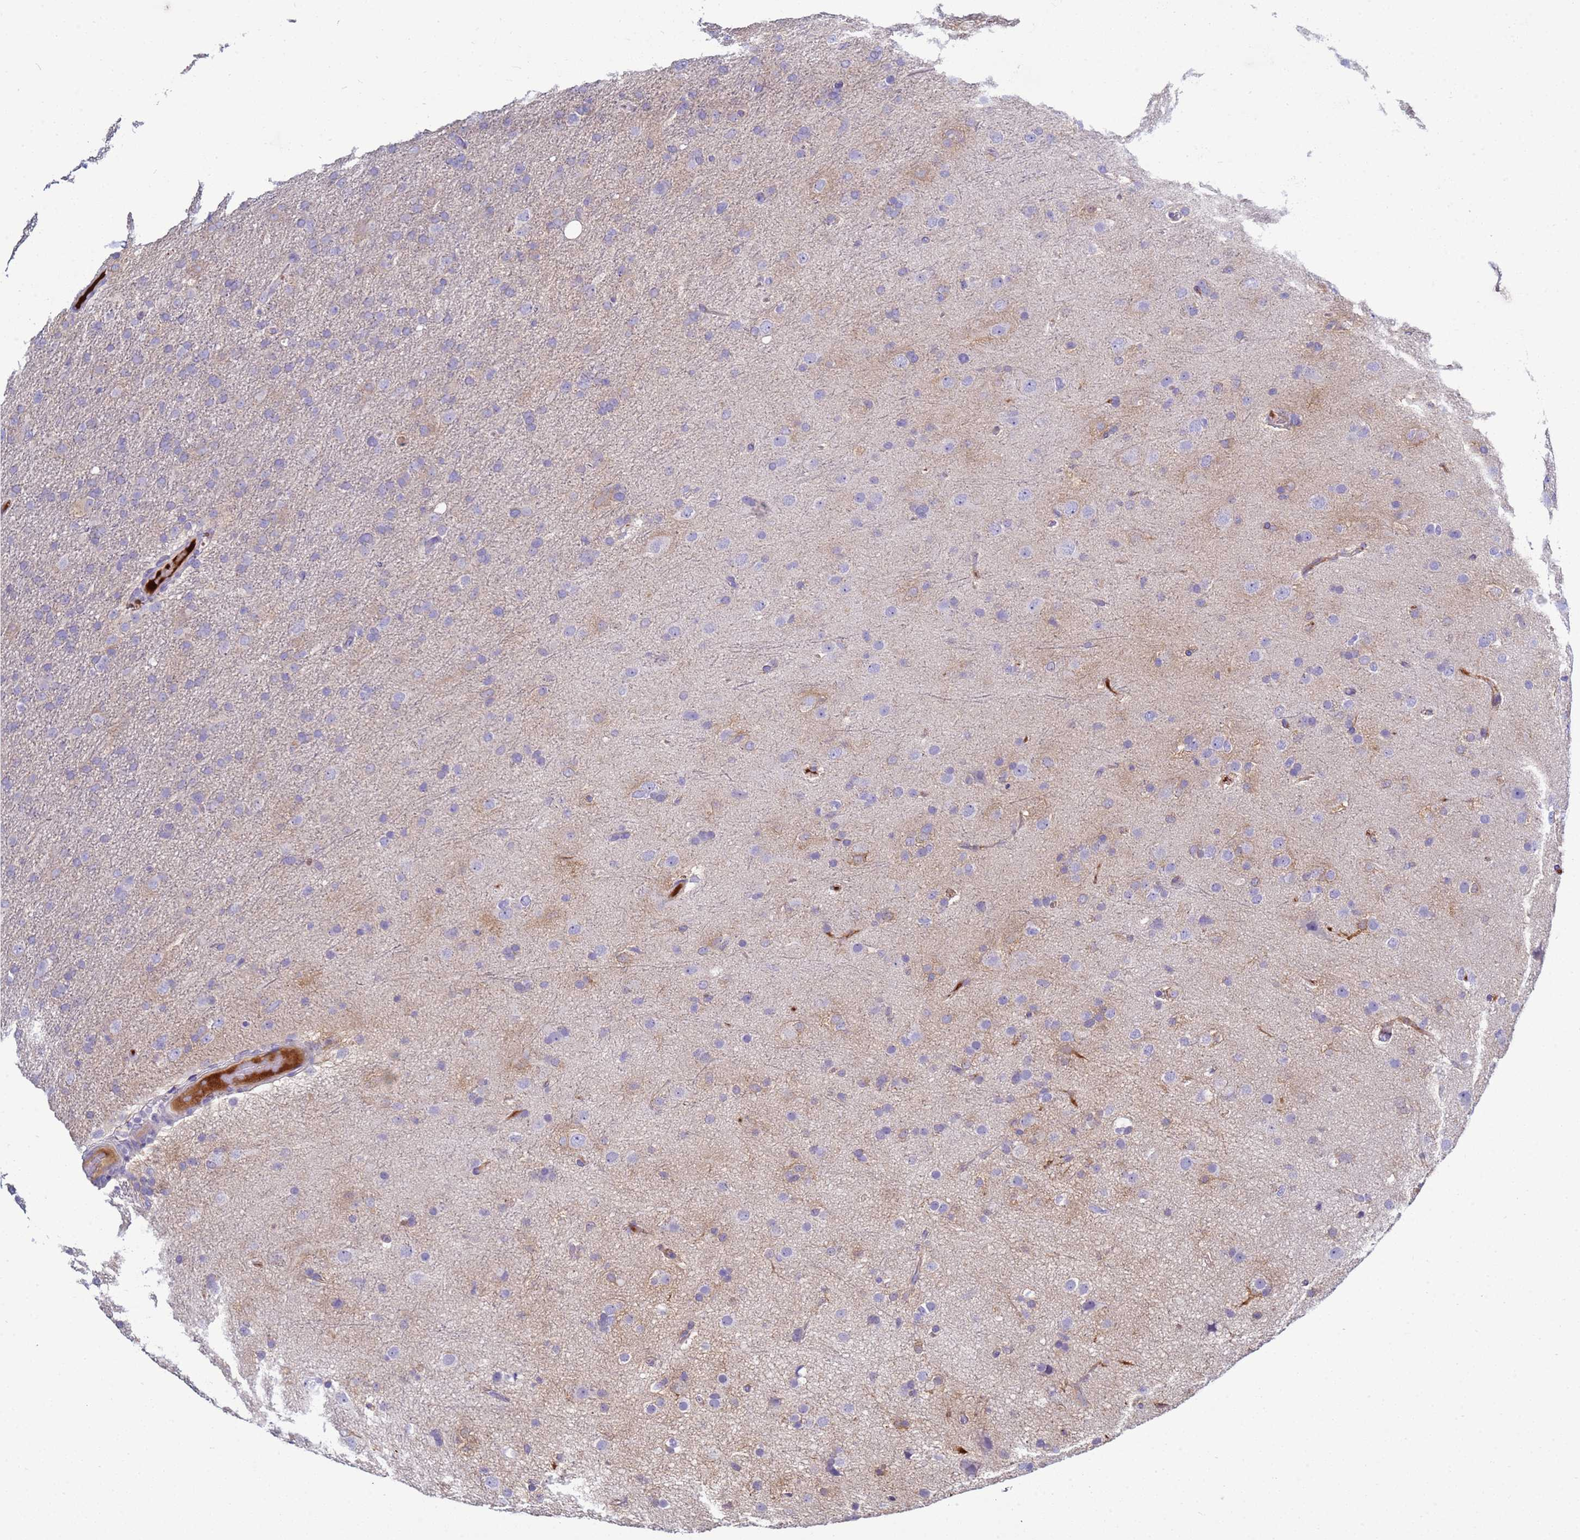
{"staining": {"intensity": "negative", "quantity": "none", "location": "none"}, "tissue": "glioma", "cell_type": "Tumor cells", "image_type": "cancer", "snomed": [{"axis": "morphology", "description": "Glioma, malignant, Low grade"}, {"axis": "topography", "description": "Brain"}], "caption": "High magnification brightfield microscopy of glioma stained with DAB (brown) and counterstained with hematoxylin (blue): tumor cells show no significant positivity.", "gene": "TRIM51", "patient": {"sex": "male", "age": 65}}